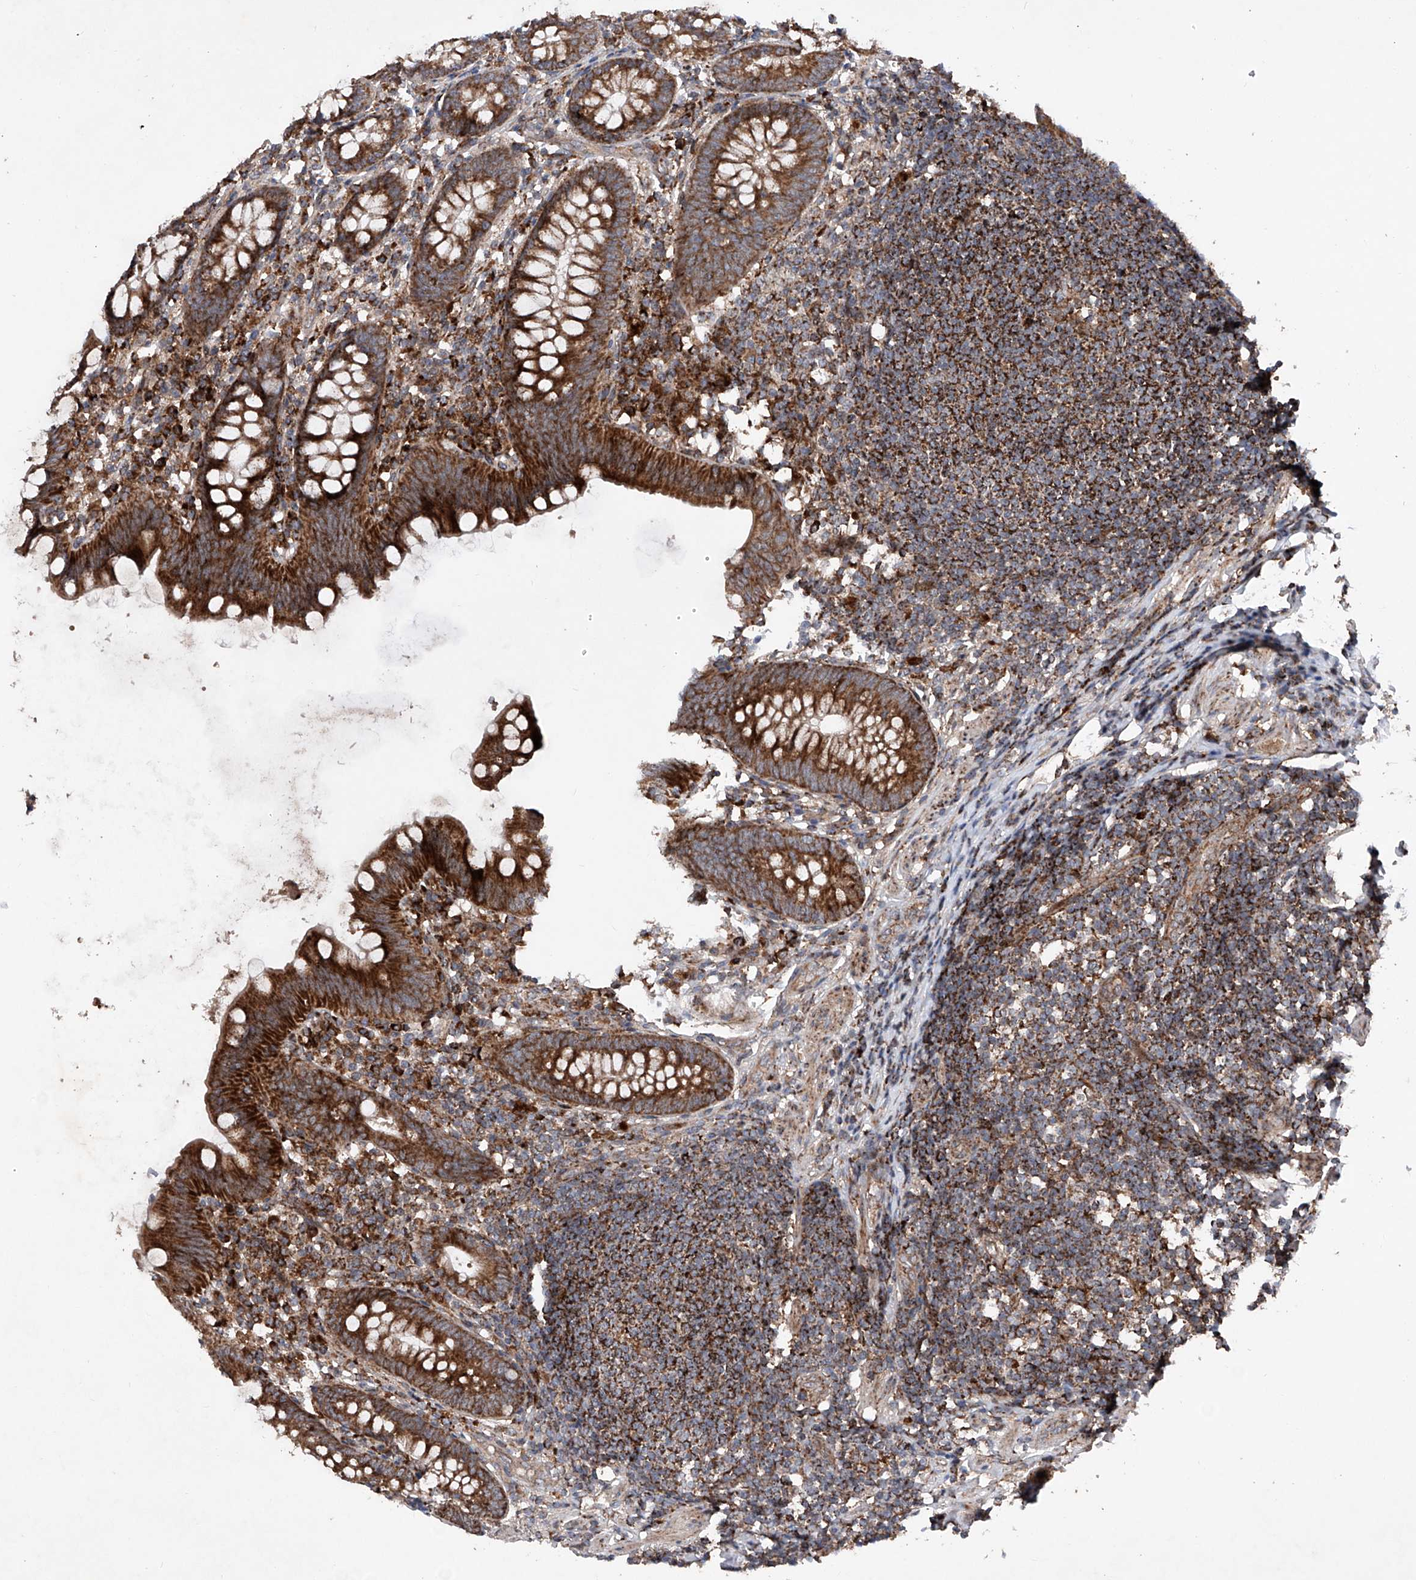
{"staining": {"intensity": "strong", "quantity": ">75%", "location": "cytoplasmic/membranous"}, "tissue": "appendix", "cell_type": "Glandular cells", "image_type": "normal", "snomed": [{"axis": "morphology", "description": "Normal tissue, NOS"}, {"axis": "topography", "description": "Appendix"}], "caption": "This image reveals immunohistochemistry (IHC) staining of unremarkable appendix, with high strong cytoplasmic/membranous expression in about >75% of glandular cells.", "gene": "DAD1", "patient": {"sex": "female", "age": 62}}